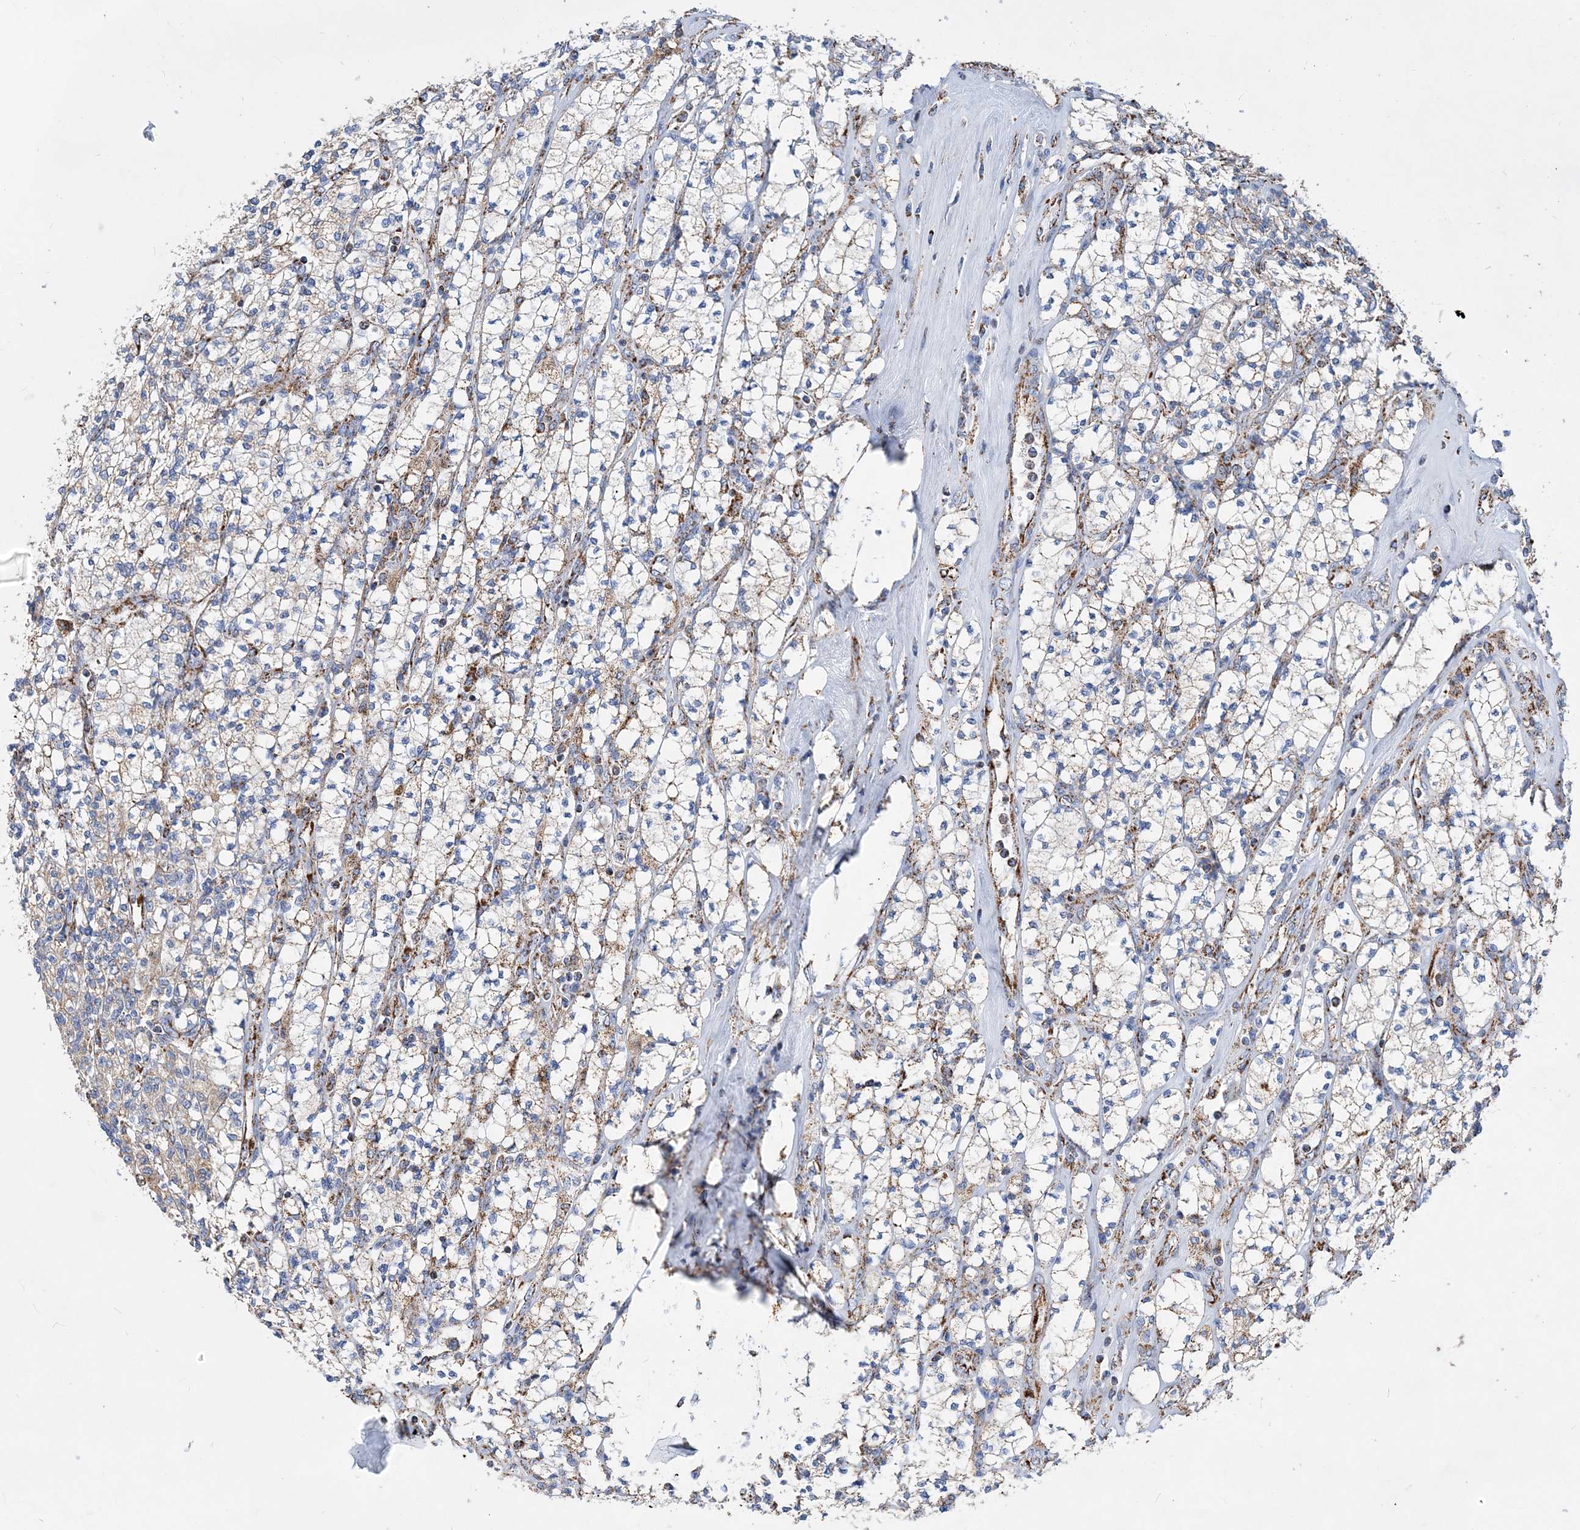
{"staining": {"intensity": "moderate", "quantity": "<25%", "location": "cytoplasmic/membranous"}, "tissue": "renal cancer", "cell_type": "Tumor cells", "image_type": "cancer", "snomed": [{"axis": "morphology", "description": "Adenocarcinoma, NOS"}, {"axis": "topography", "description": "Kidney"}], "caption": "Renal adenocarcinoma tissue demonstrates moderate cytoplasmic/membranous staining in approximately <25% of tumor cells, visualized by immunohistochemistry. The staining is performed using DAB brown chromogen to label protein expression. The nuclei are counter-stained blue using hematoxylin.", "gene": "ACOT9", "patient": {"sex": "male", "age": 77}}